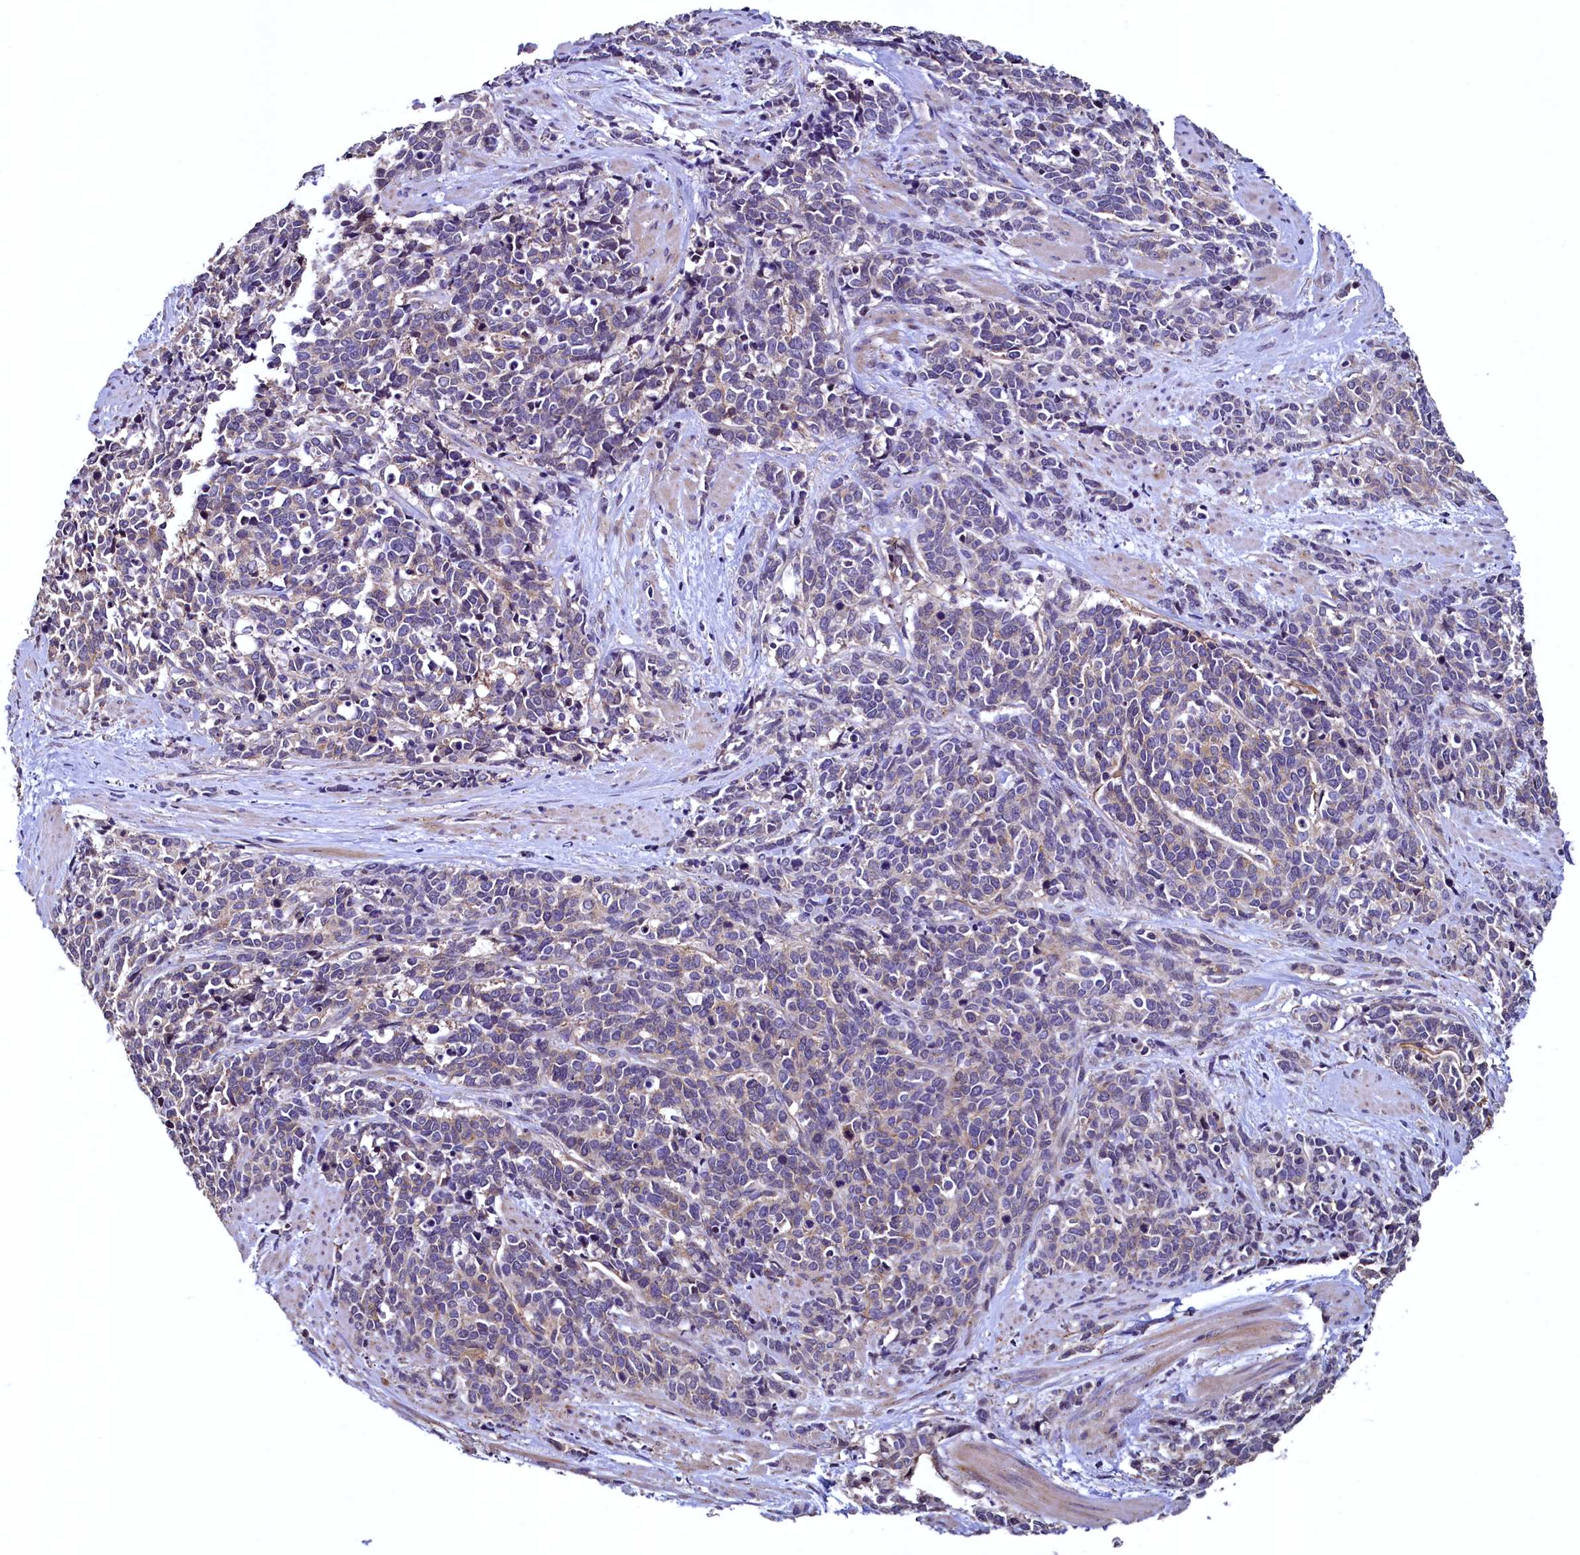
{"staining": {"intensity": "weak", "quantity": "<25%", "location": "cytoplasmic/membranous"}, "tissue": "cervical cancer", "cell_type": "Tumor cells", "image_type": "cancer", "snomed": [{"axis": "morphology", "description": "Squamous cell carcinoma, NOS"}, {"axis": "topography", "description": "Cervix"}], "caption": "Tumor cells show no significant protein positivity in cervical cancer (squamous cell carcinoma). (Immunohistochemistry, brightfield microscopy, high magnification).", "gene": "PALM", "patient": {"sex": "female", "age": 60}}